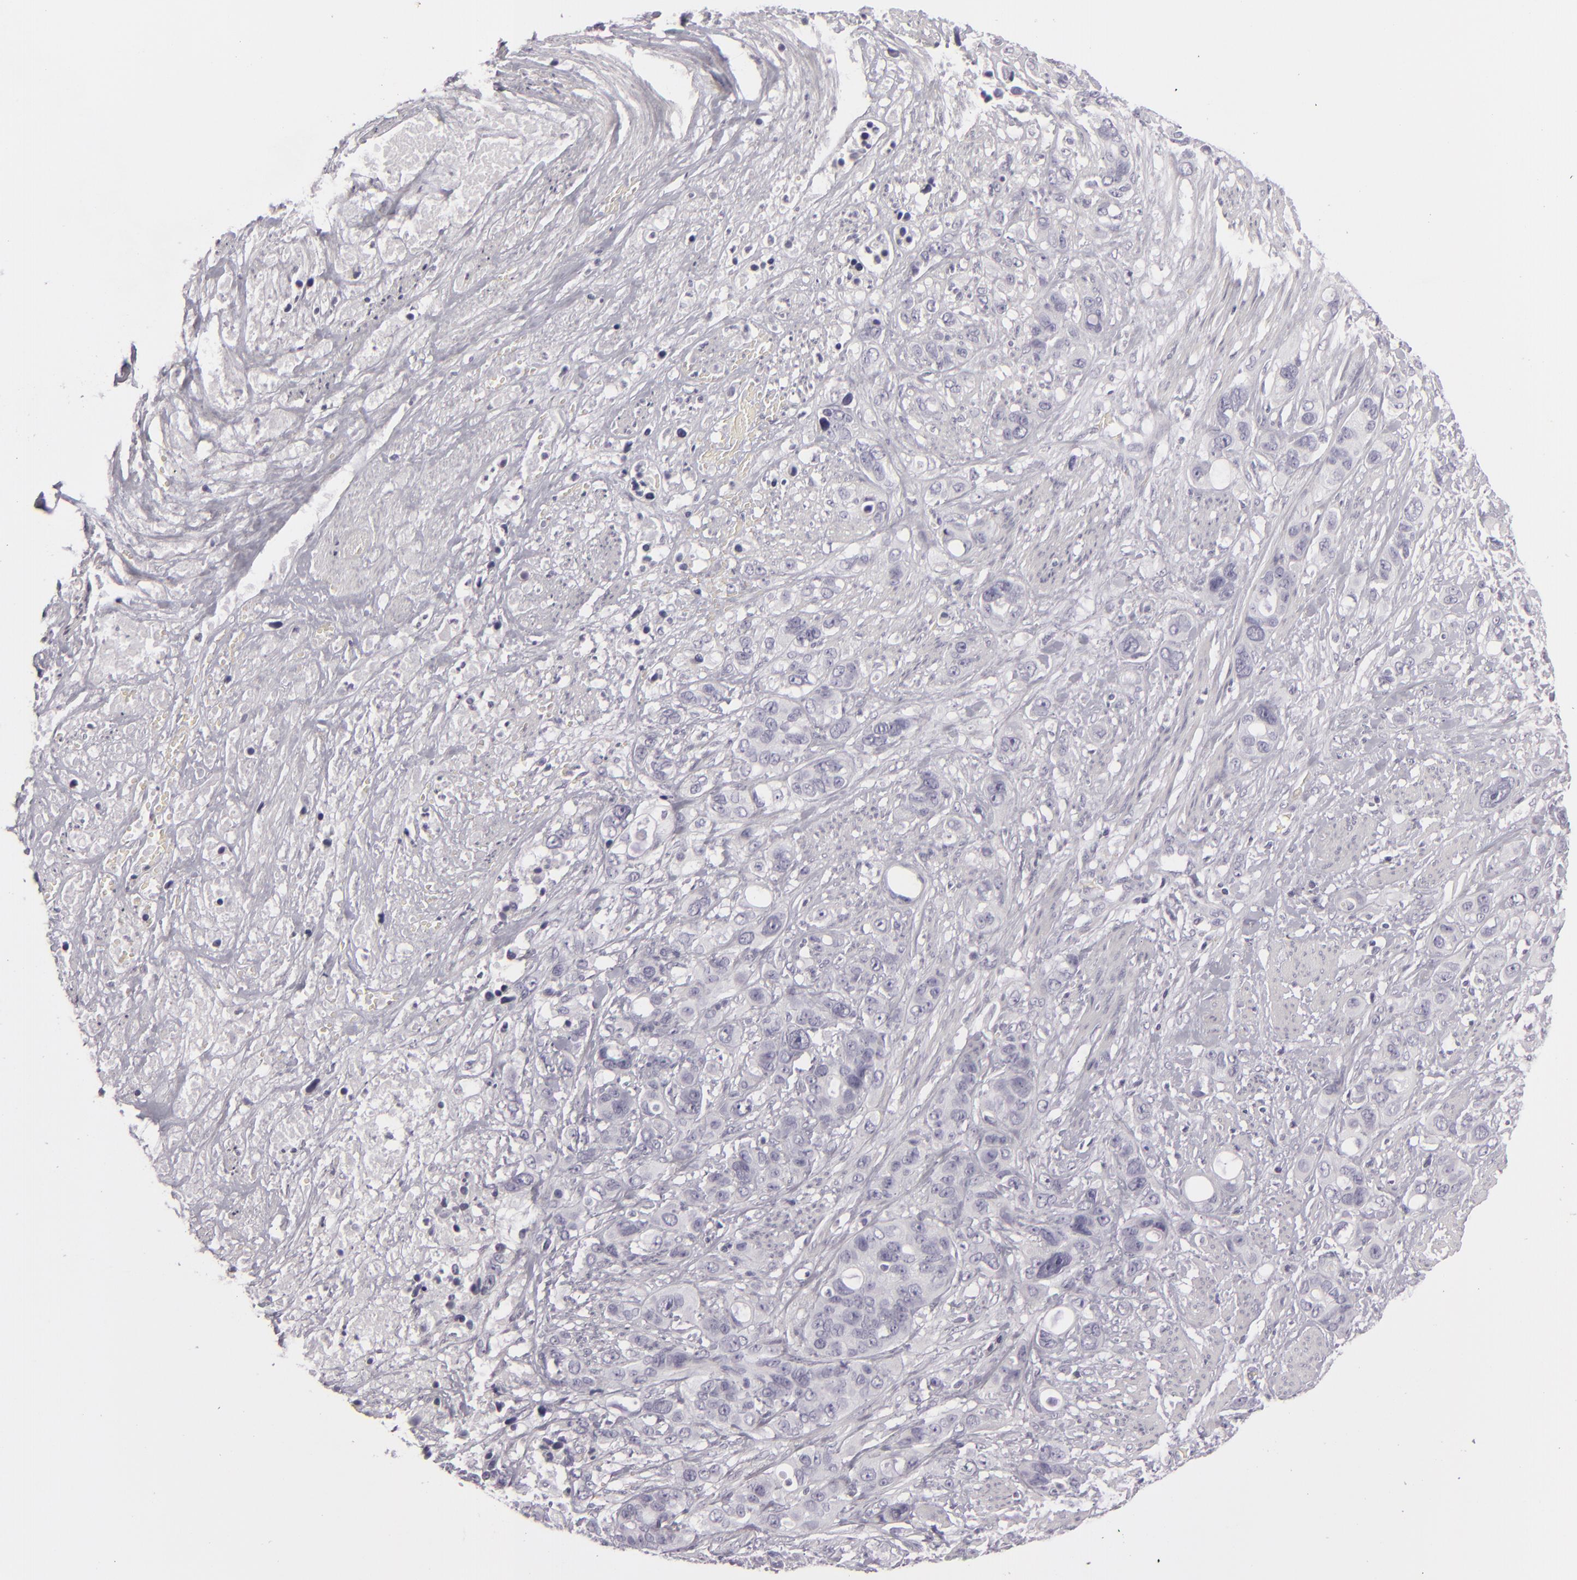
{"staining": {"intensity": "negative", "quantity": "none", "location": "none"}, "tissue": "stomach cancer", "cell_type": "Tumor cells", "image_type": "cancer", "snomed": [{"axis": "morphology", "description": "Adenocarcinoma, NOS"}, {"axis": "topography", "description": "Stomach, upper"}], "caption": "IHC micrograph of human stomach cancer stained for a protein (brown), which reveals no positivity in tumor cells.", "gene": "CDX2", "patient": {"sex": "male", "age": 47}}